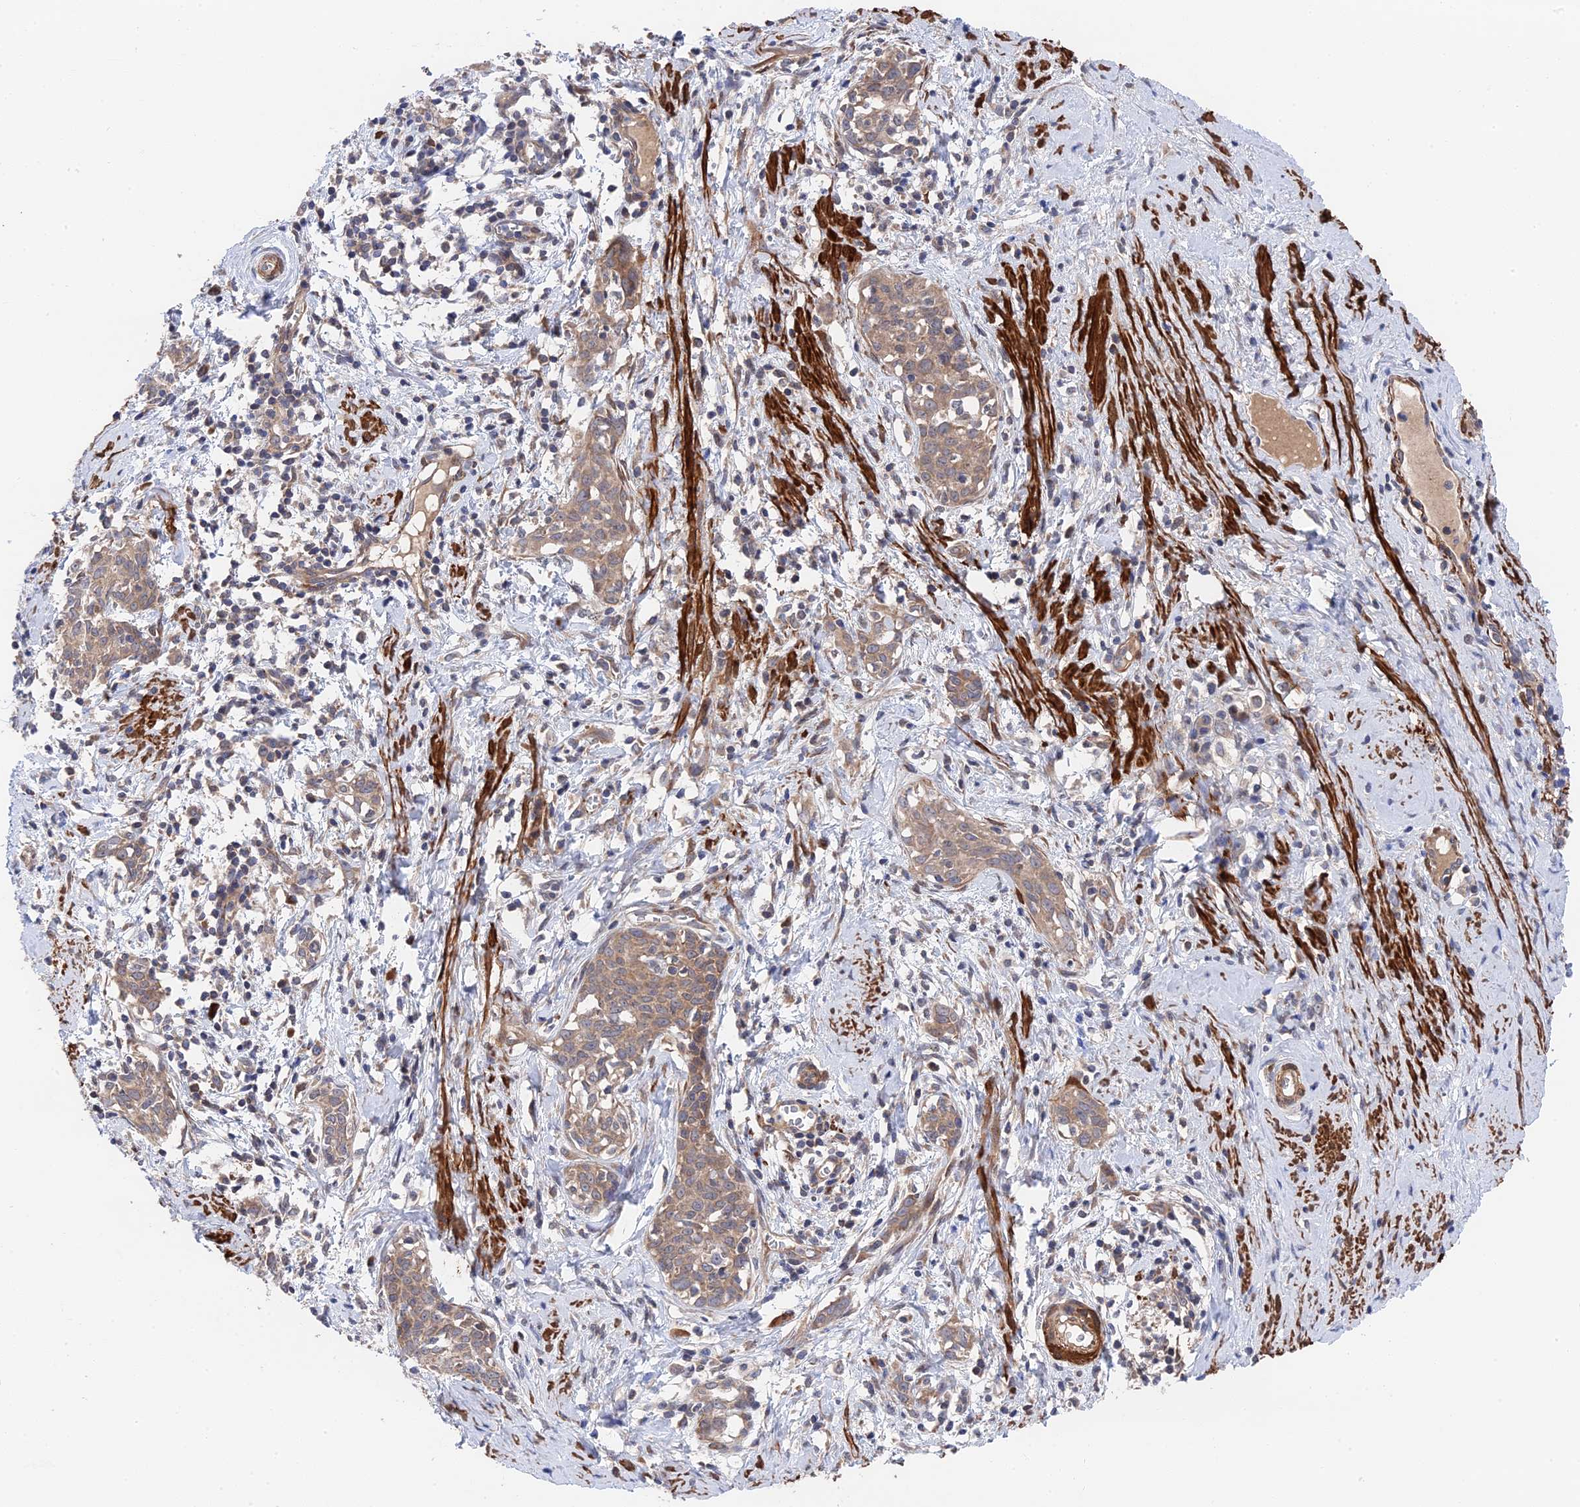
{"staining": {"intensity": "moderate", "quantity": ">75%", "location": "cytoplasmic/membranous"}, "tissue": "cervical cancer", "cell_type": "Tumor cells", "image_type": "cancer", "snomed": [{"axis": "morphology", "description": "Squamous cell carcinoma, NOS"}, {"axis": "topography", "description": "Cervix"}], "caption": "High-magnification brightfield microscopy of squamous cell carcinoma (cervical) stained with DAB (brown) and counterstained with hematoxylin (blue). tumor cells exhibit moderate cytoplasmic/membranous positivity is appreciated in about>75% of cells.", "gene": "ZNF320", "patient": {"sex": "female", "age": 52}}